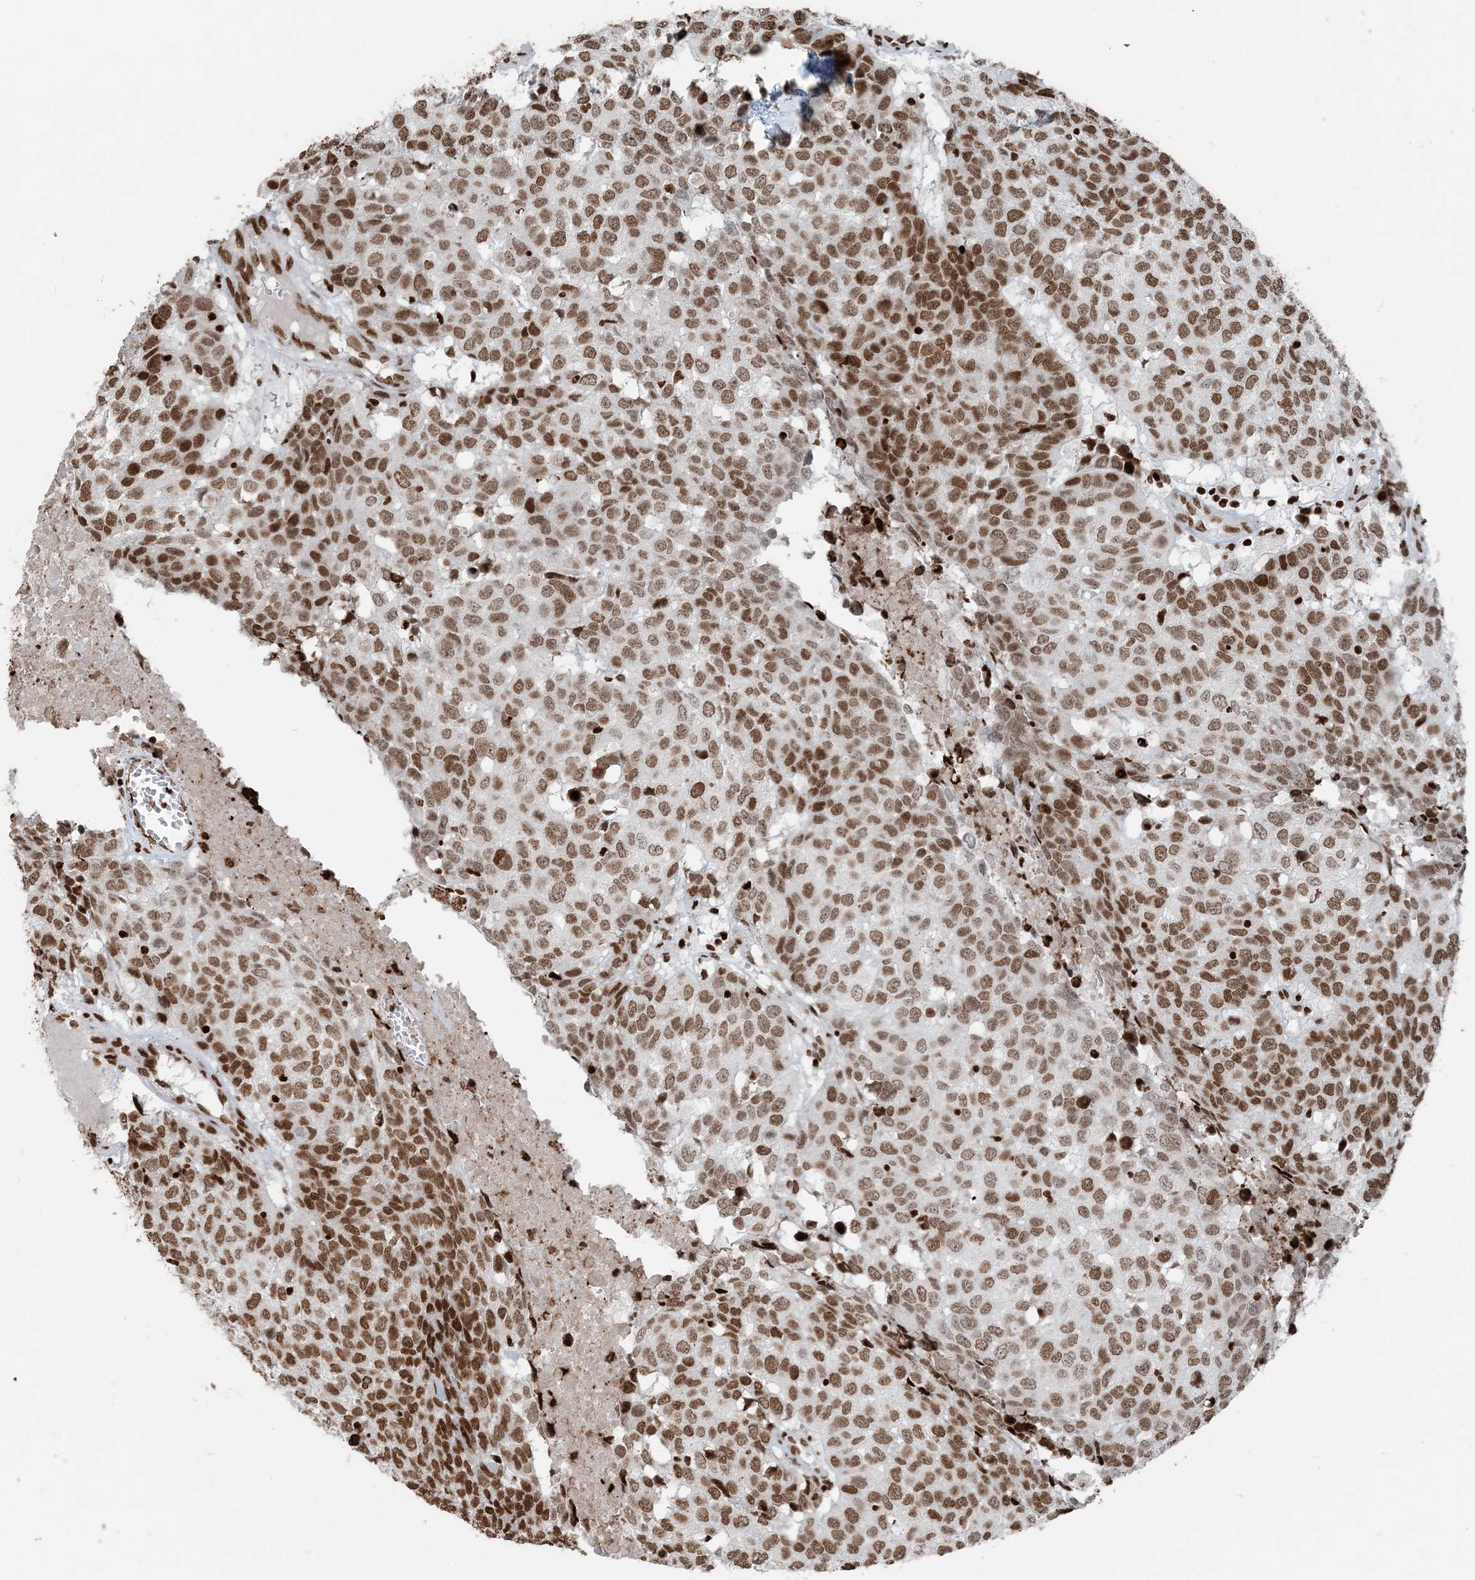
{"staining": {"intensity": "moderate", "quantity": ">75%", "location": "nuclear"}, "tissue": "head and neck cancer", "cell_type": "Tumor cells", "image_type": "cancer", "snomed": [{"axis": "morphology", "description": "Squamous cell carcinoma, NOS"}, {"axis": "topography", "description": "Head-Neck"}], "caption": "IHC (DAB) staining of head and neck squamous cell carcinoma reveals moderate nuclear protein expression in approximately >75% of tumor cells.", "gene": "H3-3B", "patient": {"sex": "male", "age": 66}}